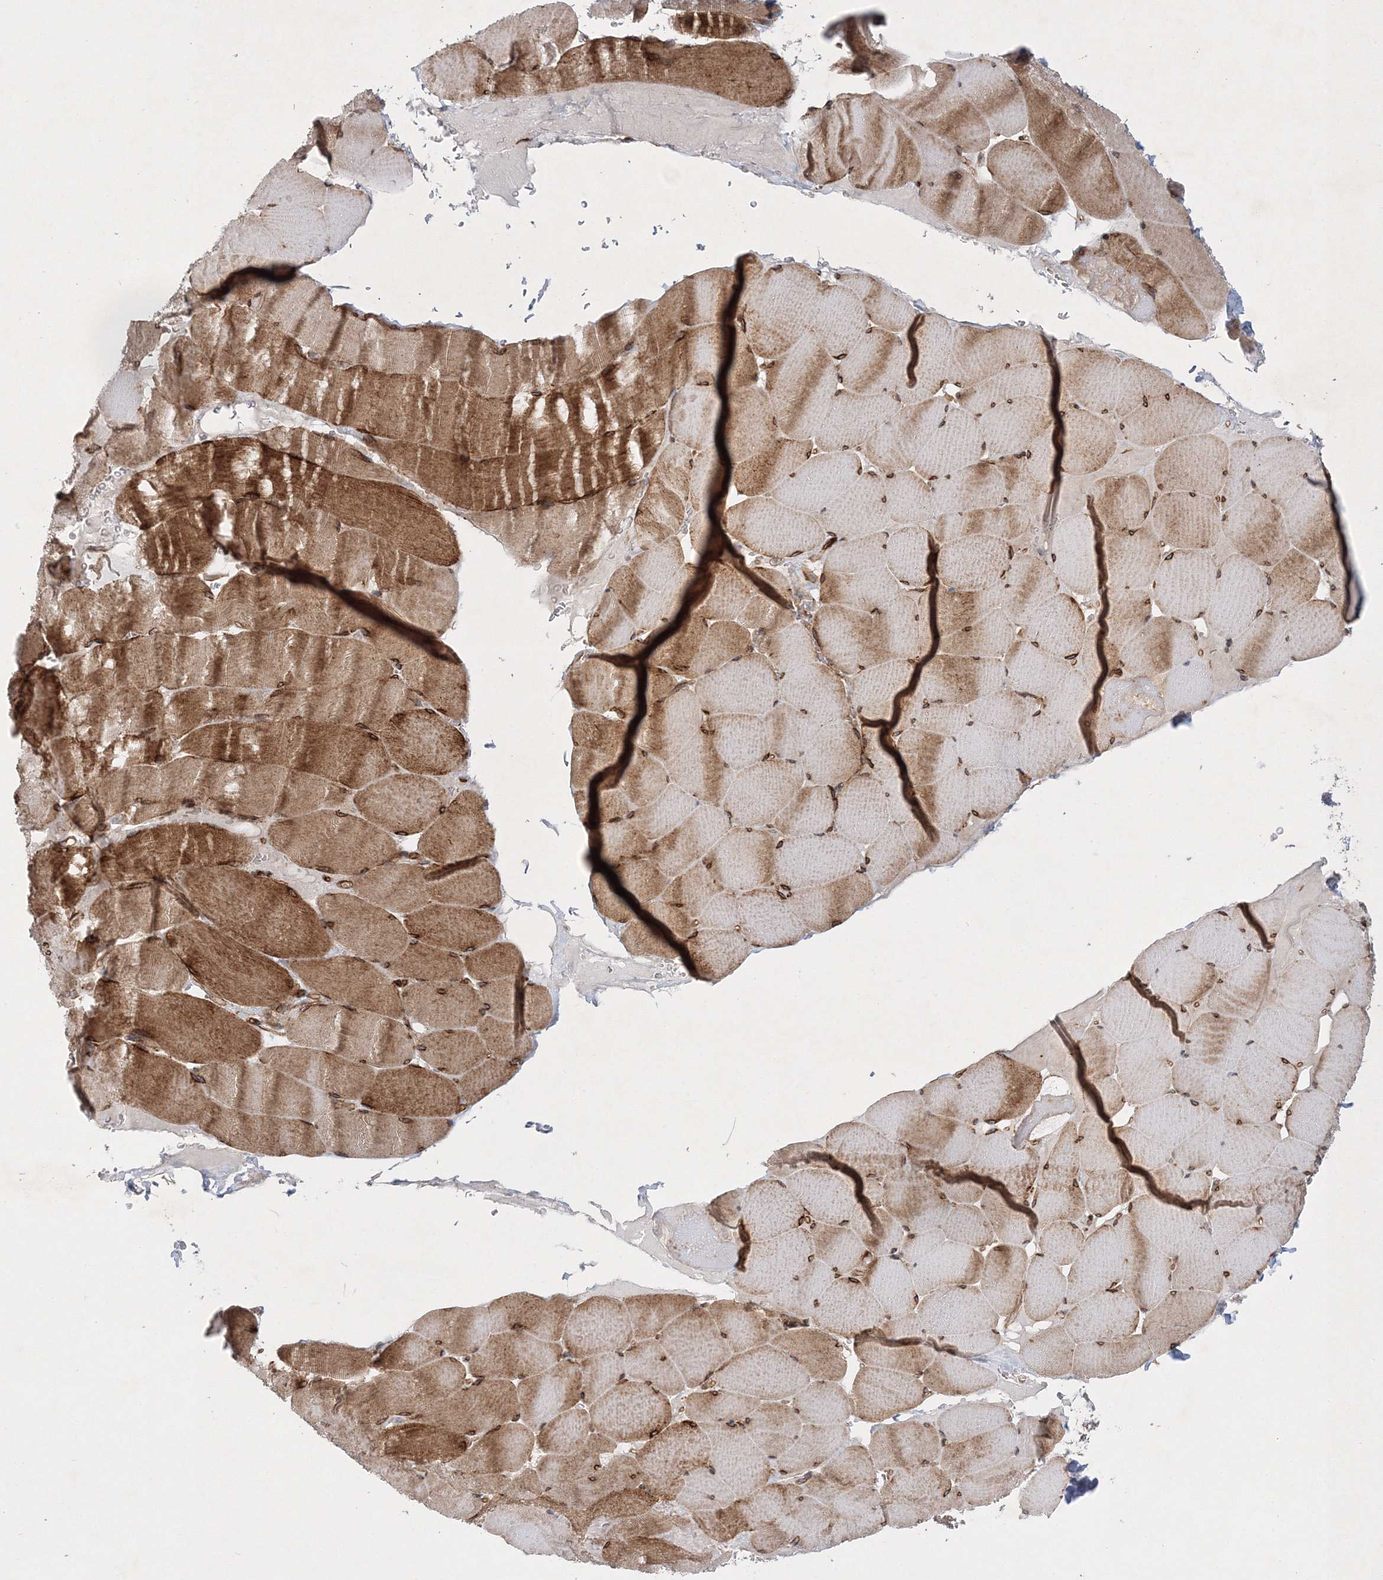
{"staining": {"intensity": "moderate", "quantity": "25%-75%", "location": "cytoplasmic/membranous"}, "tissue": "skeletal muscle", "cell_type": "Myocytes", "image_type": "normal", "snomed": [{"axis": "morphology", "description": "Normal tissue, NOS"}, {"axis": "topography", "description": "Skeletal muscle"}], "caption": "Immunohistochemistry (IHC) image of benign human skeletal muscle stained for a protein (brown), which exhibits medium levels of moderate cytoplasmic/membranous positivity in approximately 25%-75% of myocytes.", "gene": "ZFYVE16", "patient": {"sex": "male", "age": 62}}